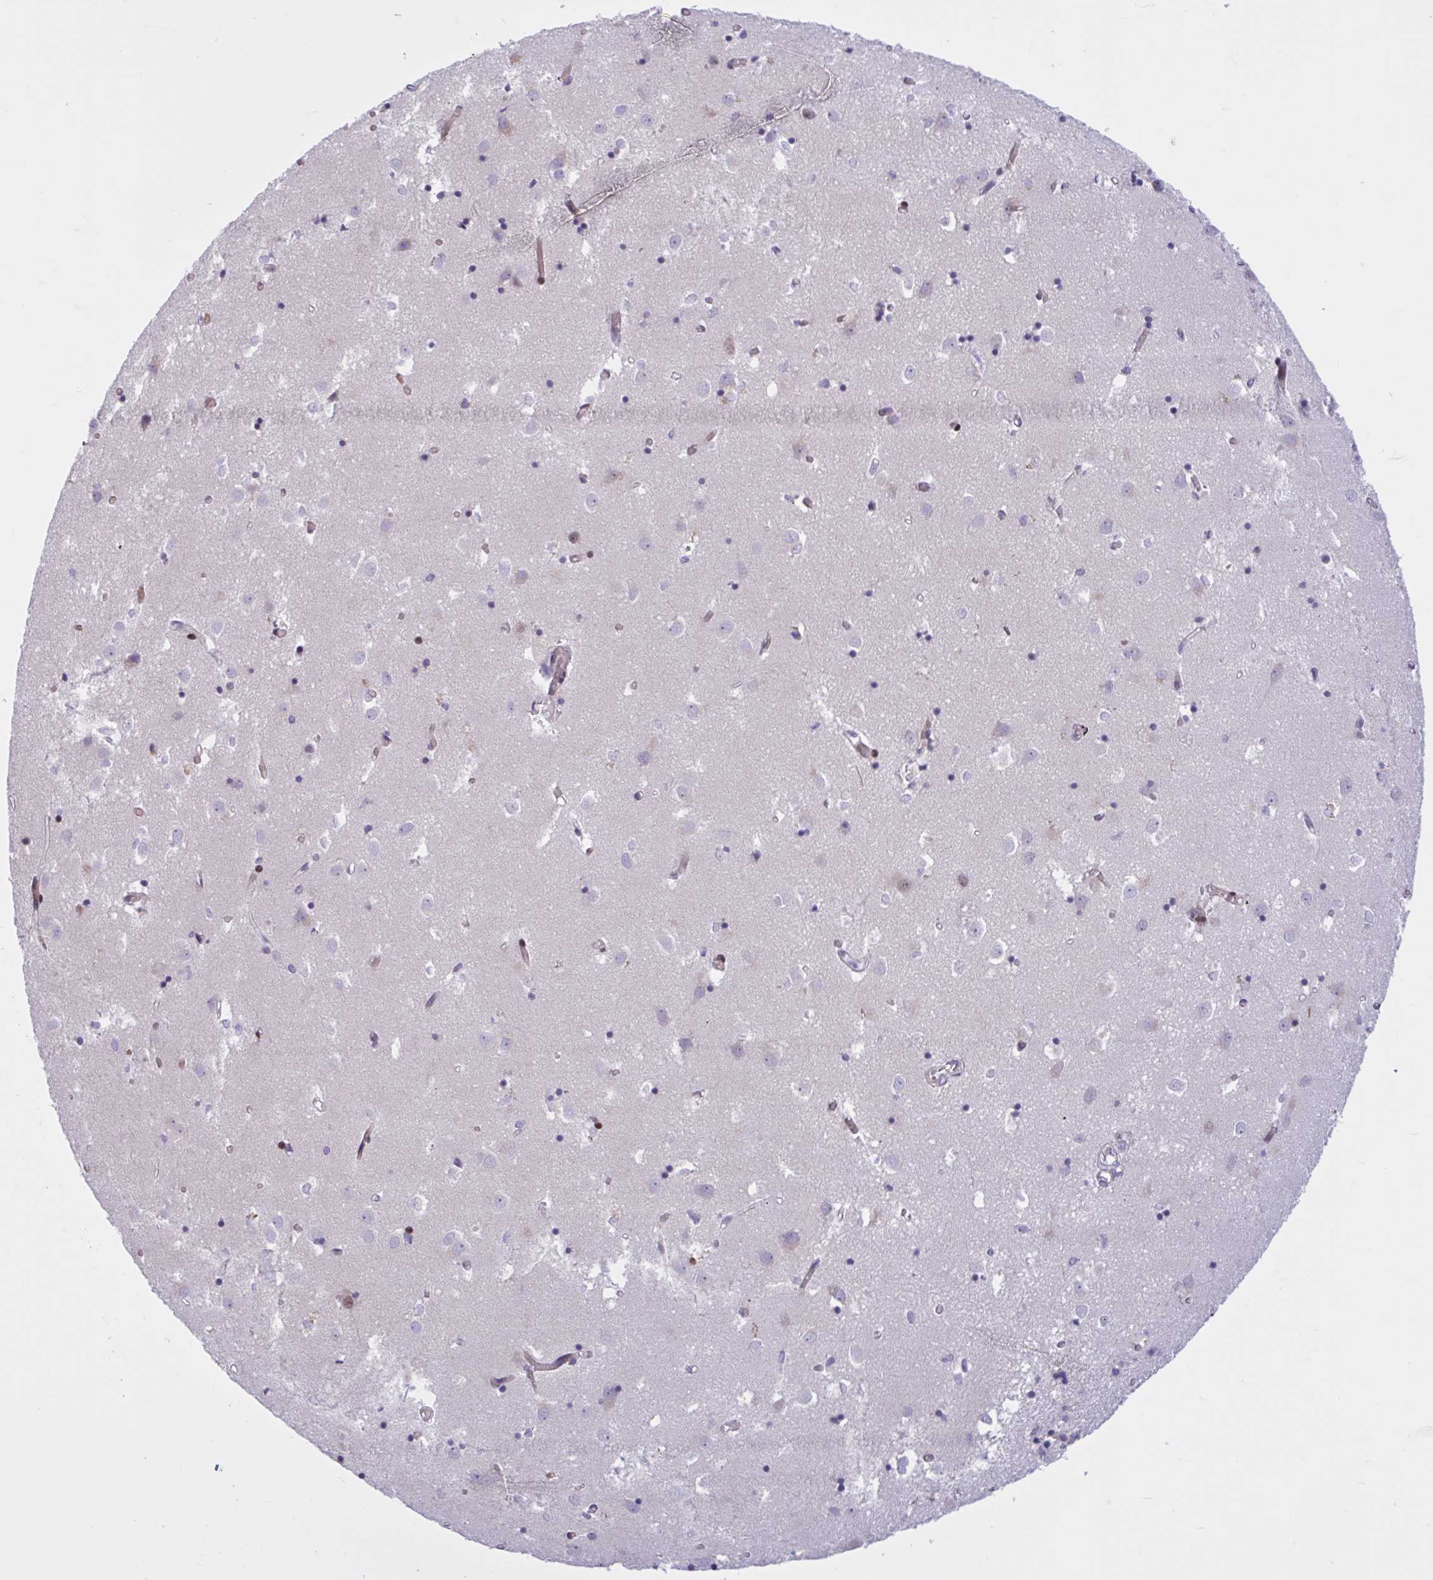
{"staining": {"intensity": "negative", "quantity": "none", "location": "none"}, "tissue": "caudate", "cell_type": "Glial cells", "image_type": "normal", "snomed": [{"axis": "morphology", "description": "Normal tissue, NOS"}, {"axis": "topography", "description": "Lateral ventricle wall"}], "caption": "The histopathology image displays no significant positivity in glial cells of caudate. (DAB immunohistochemistry (IHC), high magnification).", "gene": "RBL1", "patient": {"sex": "male", "age": 70}}